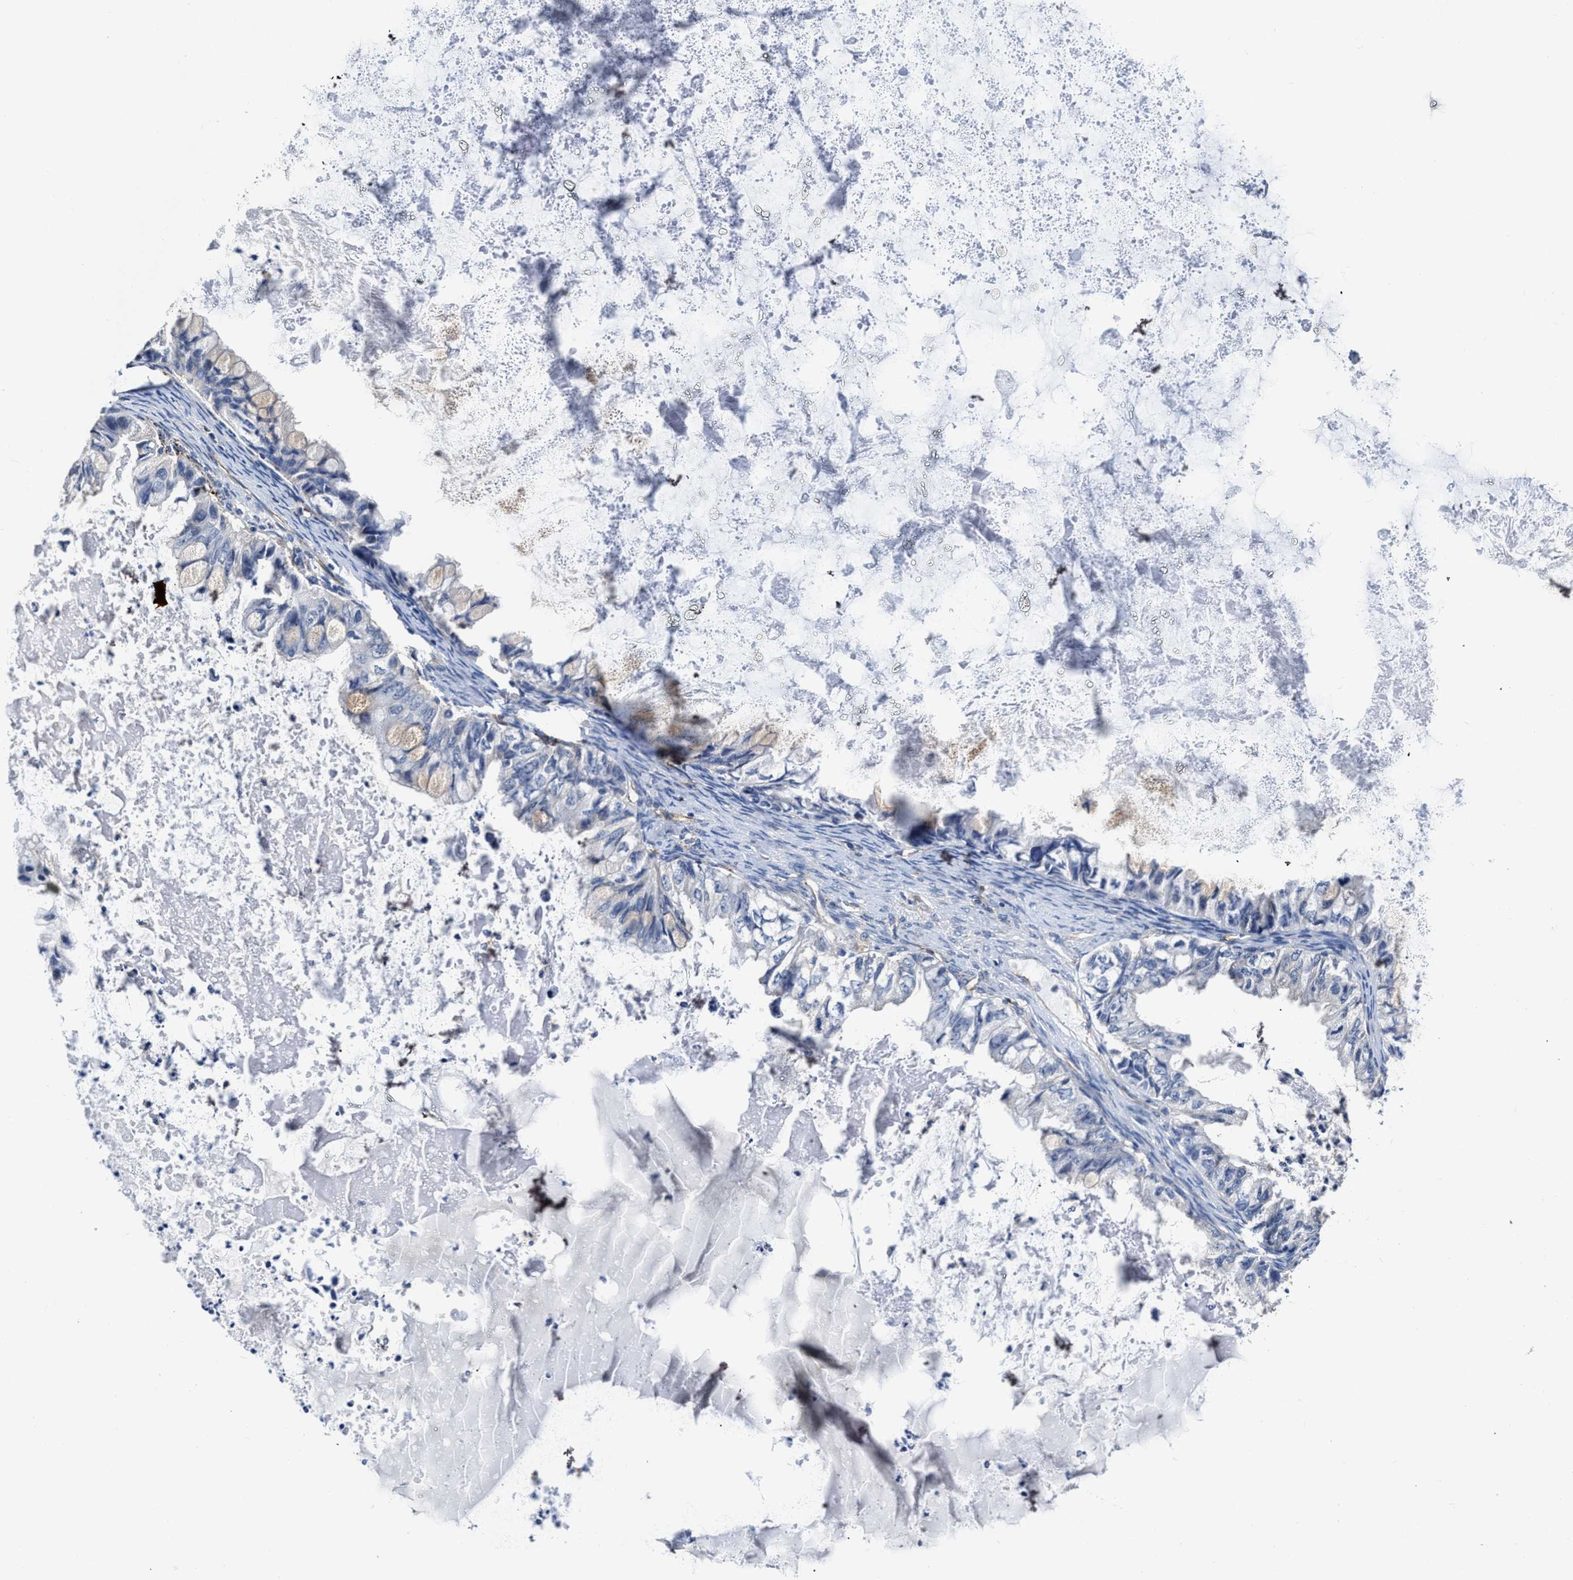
{"staining": {"intensity": "weak", "quantity": "<25%", "location": "cytoplasmic/membranous"}, "tissue": "ovarian cancer", "cell_type": "Tumor cells", "image_type": "cancer", "snomed": [{"axis": "morphology", "description": "Cystadenocarcinoma, mucinous, NOS"}, {"axis": "topography", "description": "Ovary"}], "caption": "Tumor cells are negative for brown protein staining in mucinous cystadenocarcinoma (ovarian).", "gene": "C22orf42", "patient": {"sex": "female", "age": 80}}